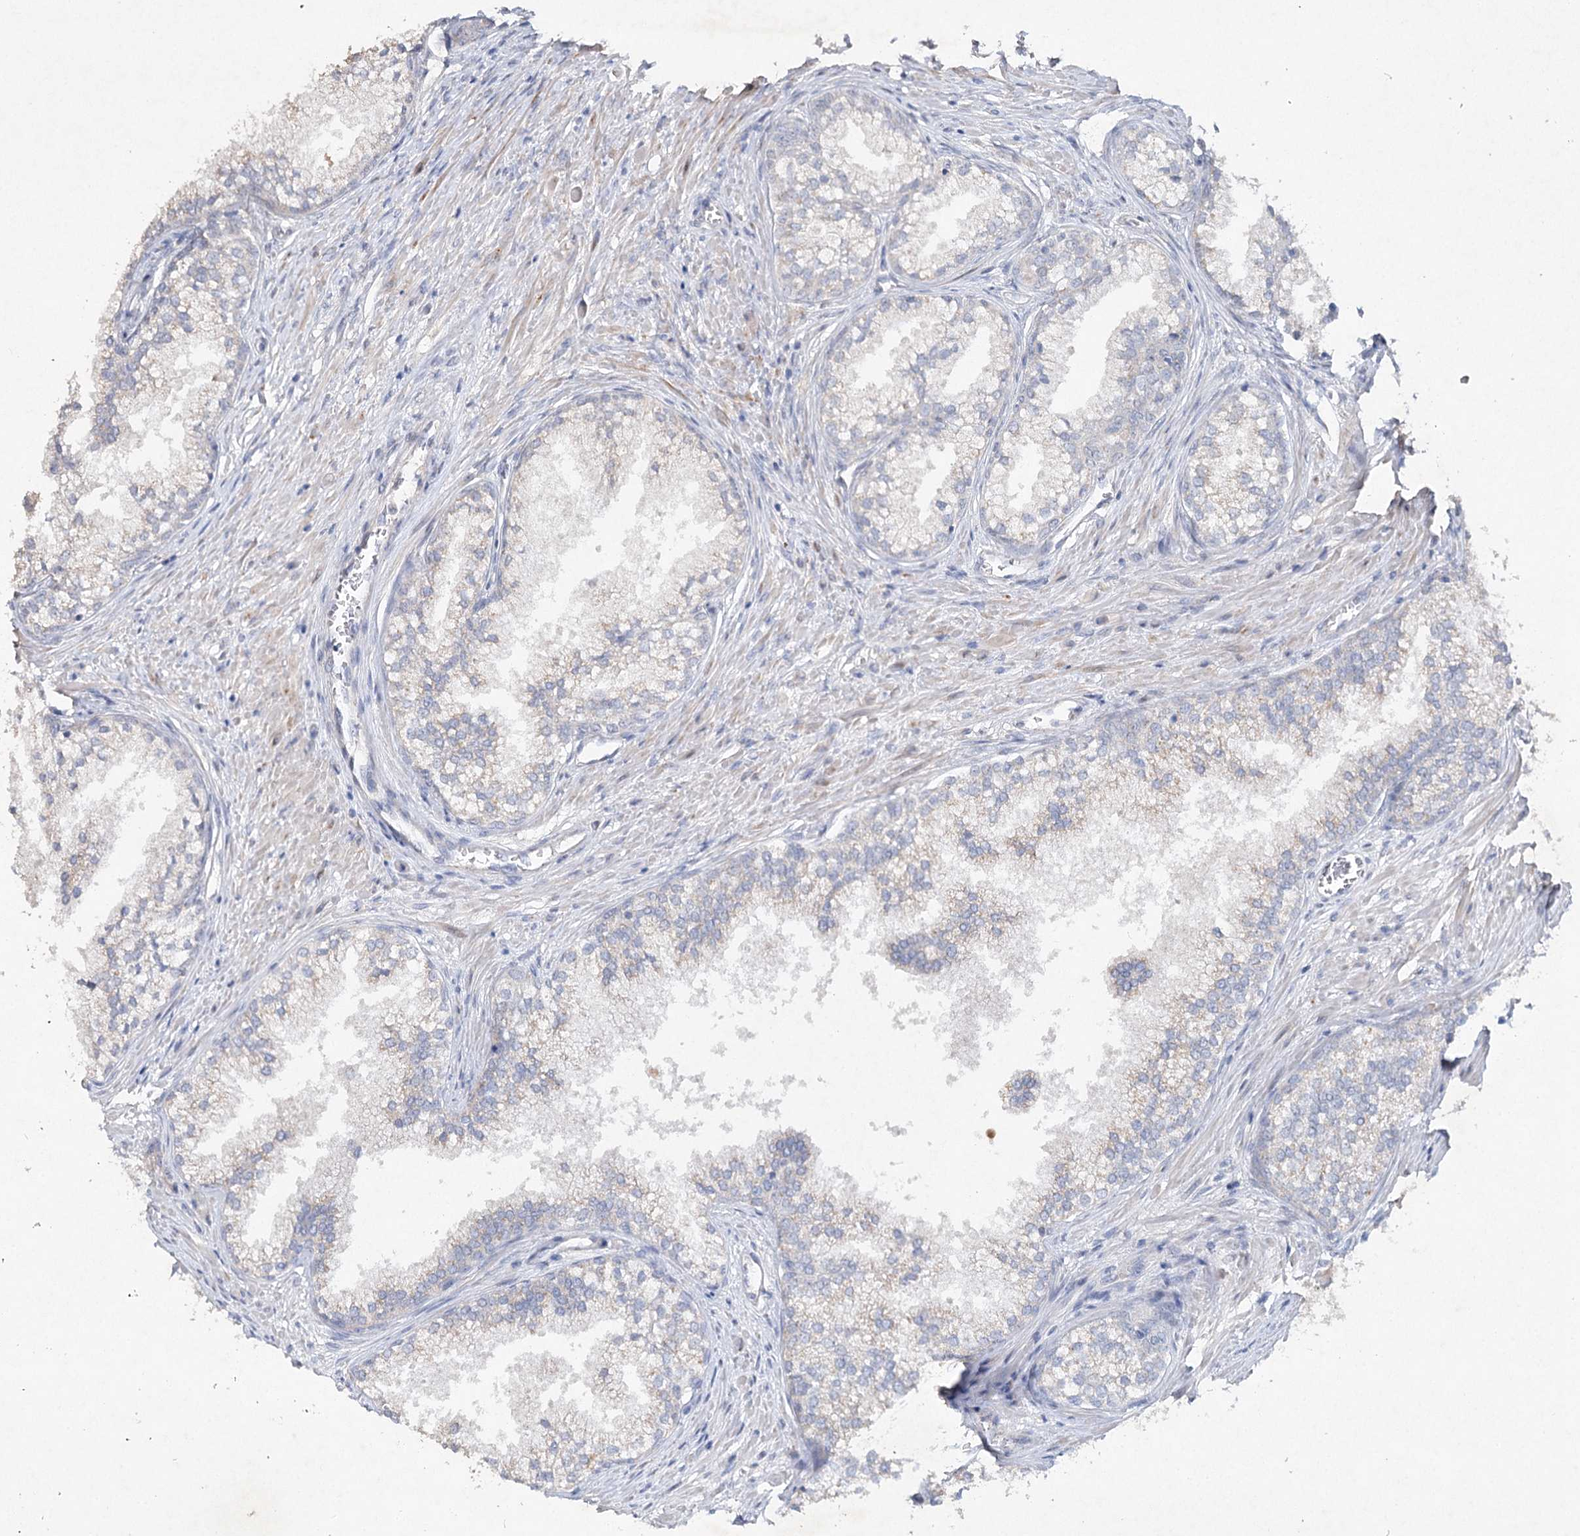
{"staining": {"intensity": "weak", "quantity": "<25%", "location": "cytoplasmic/membranous"}, "tissue": "prostate cancer", "cell_type": "Tumor cells", "image_type": "cancer", "snomed": [{"axis": "morphology", "description": "Adenocarcinoma, High grade"}, {"axis": "topography", "description": "Prostate"}], "caption": "A histopathology image of human adenocarcinoma (high-grade) (prostate) is negative for staining in tumor cells.", "gene": "RFX6", "patient": {"sex": "male", "age": 69}}